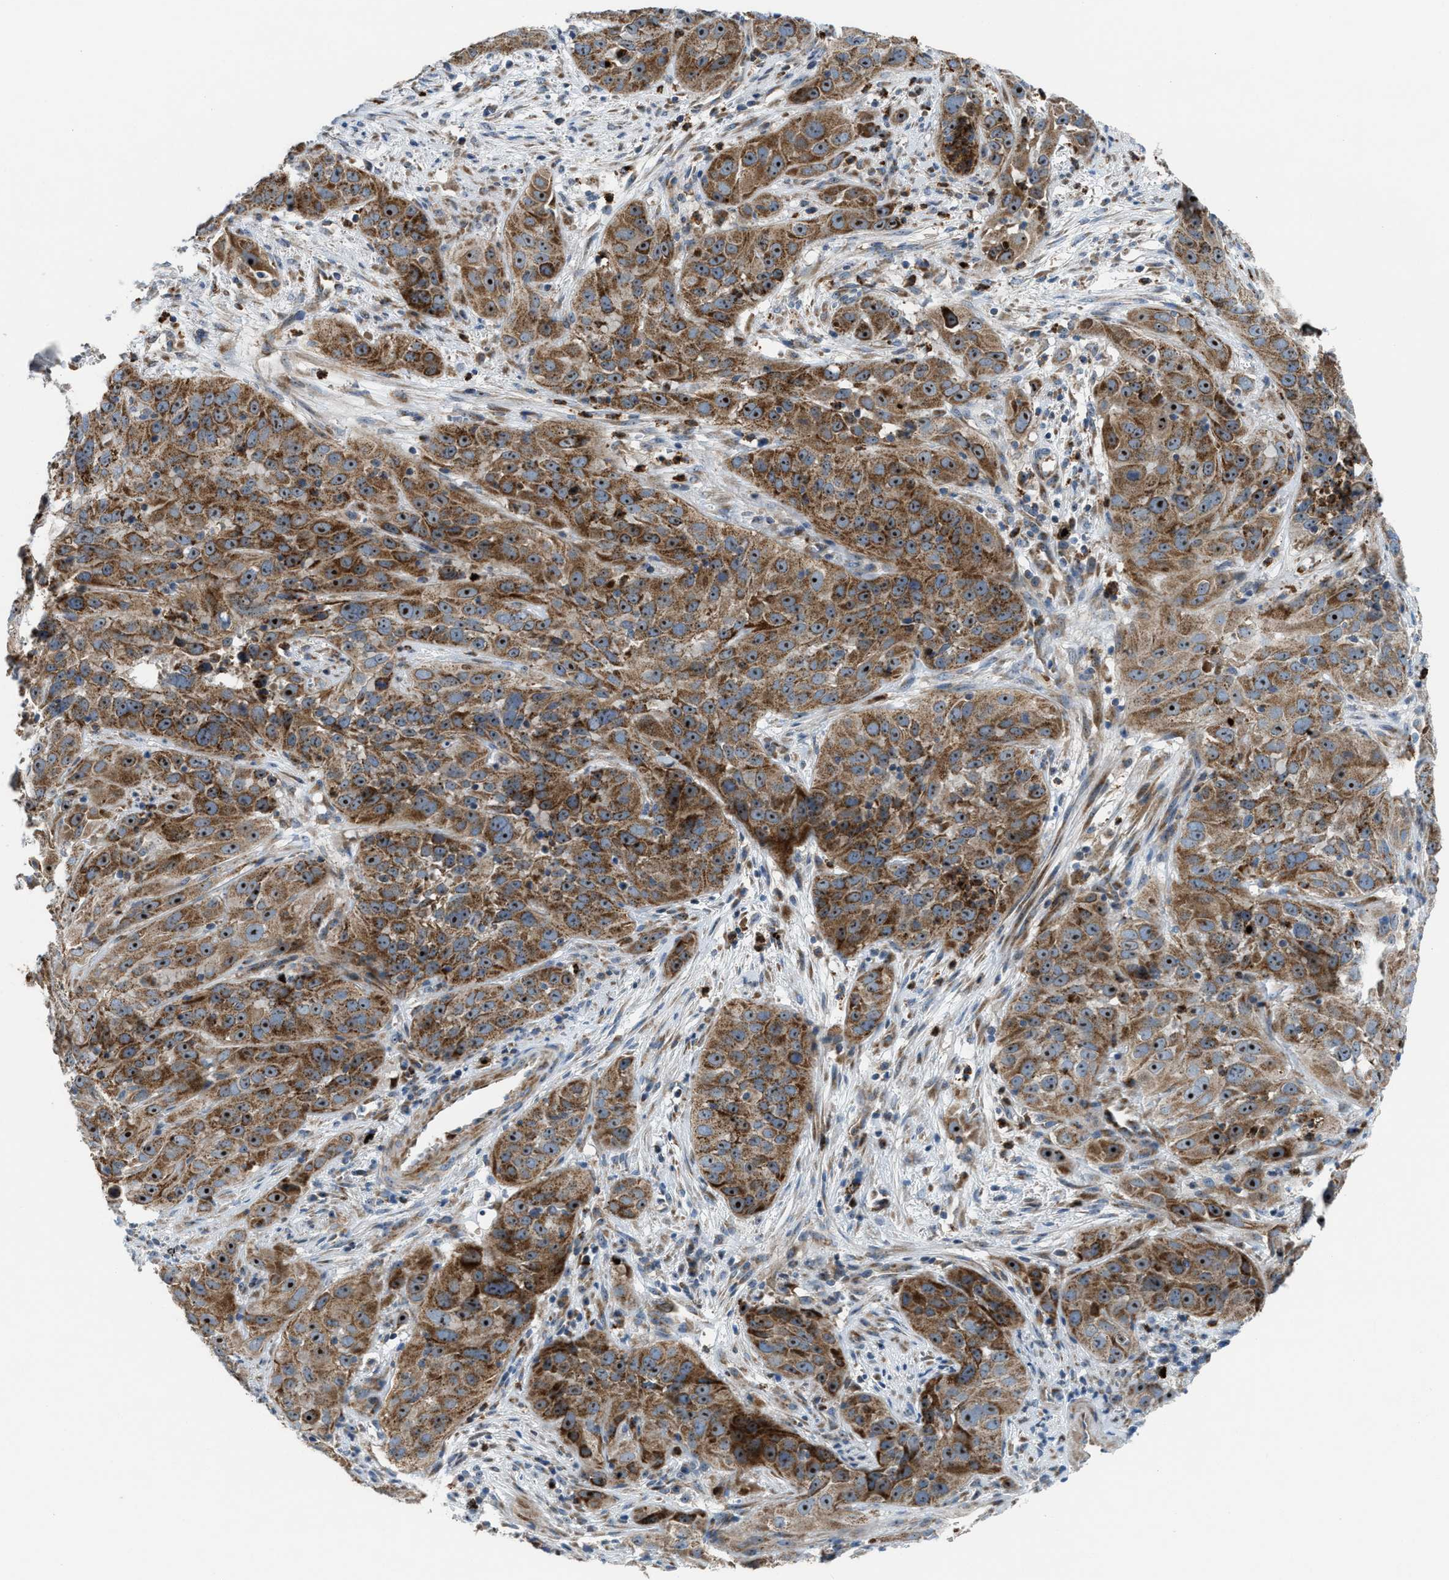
{"staining": {"intensity": "moderate", "quantity": ">75%", "location": "cytoplasmic/membranous,nuclear"}, "tissue": "cervical cancer", "cell_type": "Tumor cells", "image_type": "cancer", "snomed": [{"axis": "morphology", "description": "Squamous cell carcinoma, NOS"}, {"axis": "topography", "description": "Cervix"}], "caption": "This image reveals cervical cancer stained with IHC to label a protein in brown. The cytoplasmic/membranous and nuclear of tumor cells show moderate positivity for the protein. Nuclei are counter-stained blue.", "gene": "TPH1", "patient": {"sex": "female", "age": 32}}